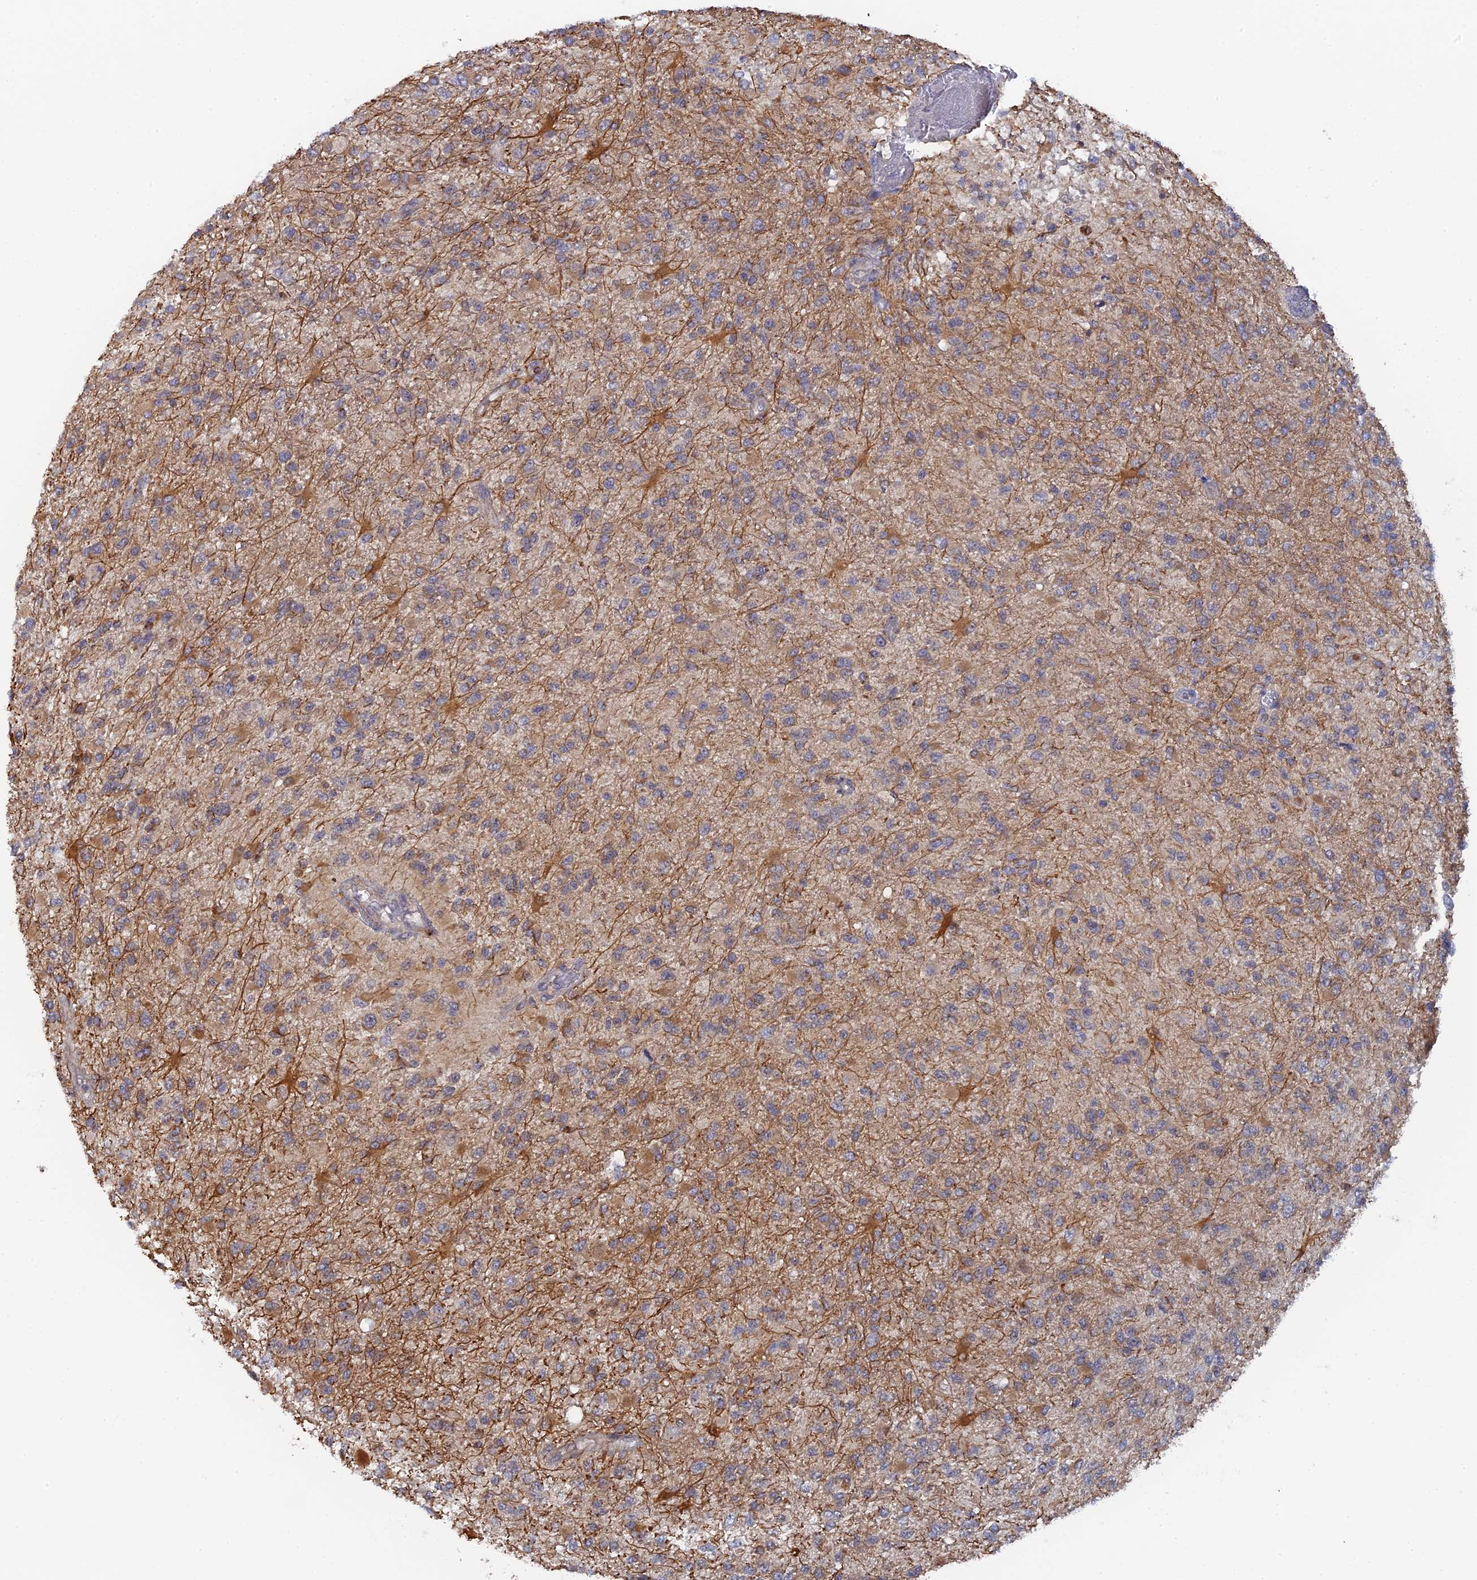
{"staining": {"intensity": "moderate", "quantity": "<25%", "location": "cytoplasmic/membranous"}, "tissue": "glioma", "cell_type": "Tumor cells", "image_type": "cancer", "snomed": [{"axis": "morphology", "description": "Glioma, malignant, High grade"}, {"axis": "topography", "description": "Brain"}], "caption": "Immunohistochemistry (IHC) staining of malignant glioma (high-grade), which displays low levels of moderate cytoplasmic/membranous expression in about <25% of tumor cells indicating moderate cytoplasmic/membranous protein expression. The staining was performed using DAB (3,3'-diaminobenzidine) (brown) for protein detection and nuclei were counterstained in hematoxylin (blue).", "gene": "MIGA2", "patient": {"sex": "female", "age": 74}}